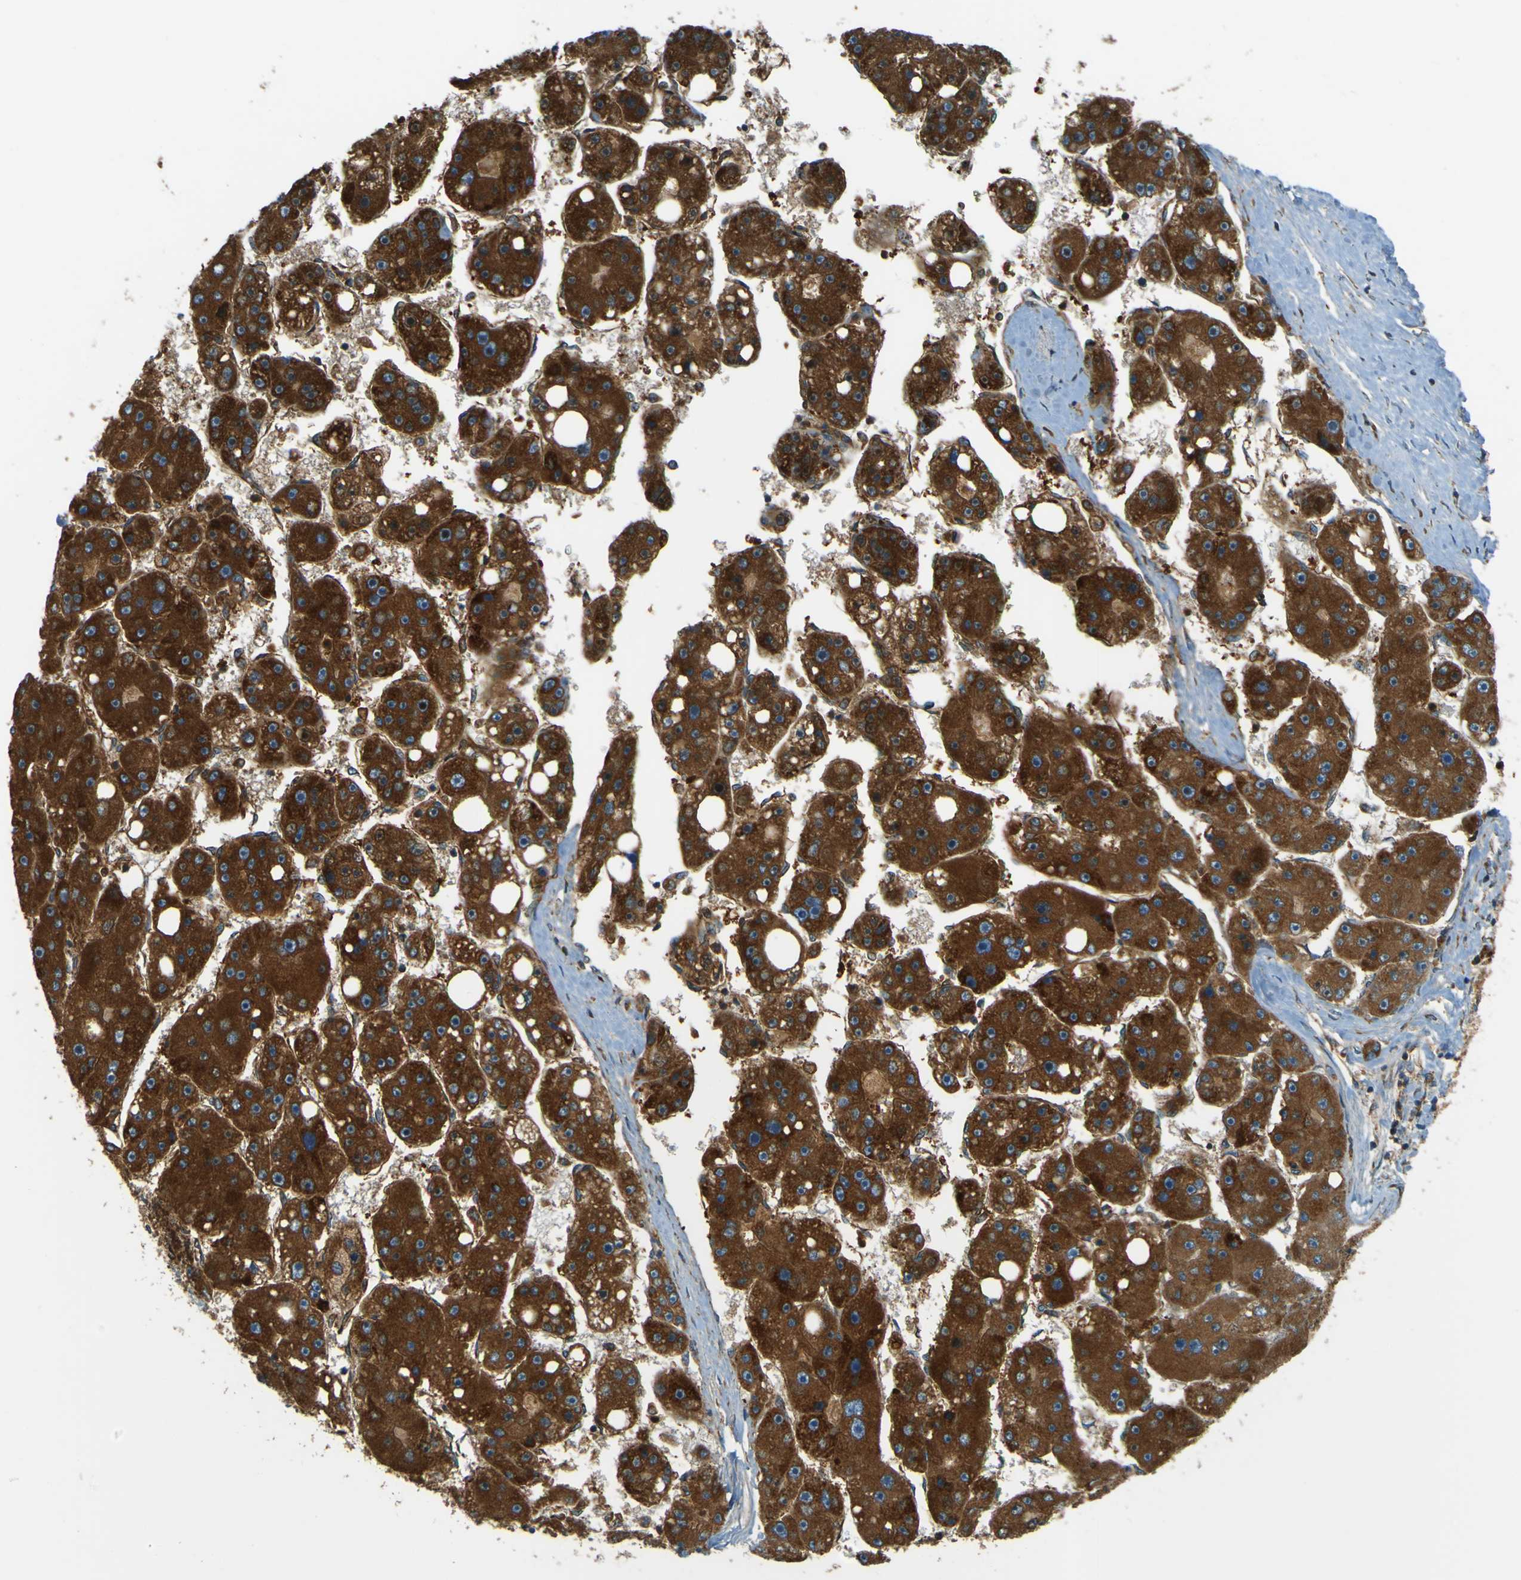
{"staining": {"intensity": "strong", "quantity": ">75%", "location": "cytoplasmic/membranous"}, "tissue": "liver cancer", "cell_type": "Tumor cells", "image_type": "cancer", "snomed": [{"axis": "morphology", "description": "Carcinoma, Hepatocellular, NOS"}, {"axis": "topography", "description": "Liver"}], "caption": "Strong cytoplasmic/membranous expression is seen in about >75% of tumor cells in hepatocellular carcinoma (liver).", "gene": "DNAJC5", "patient": {"sex": "female", "age": 61}}